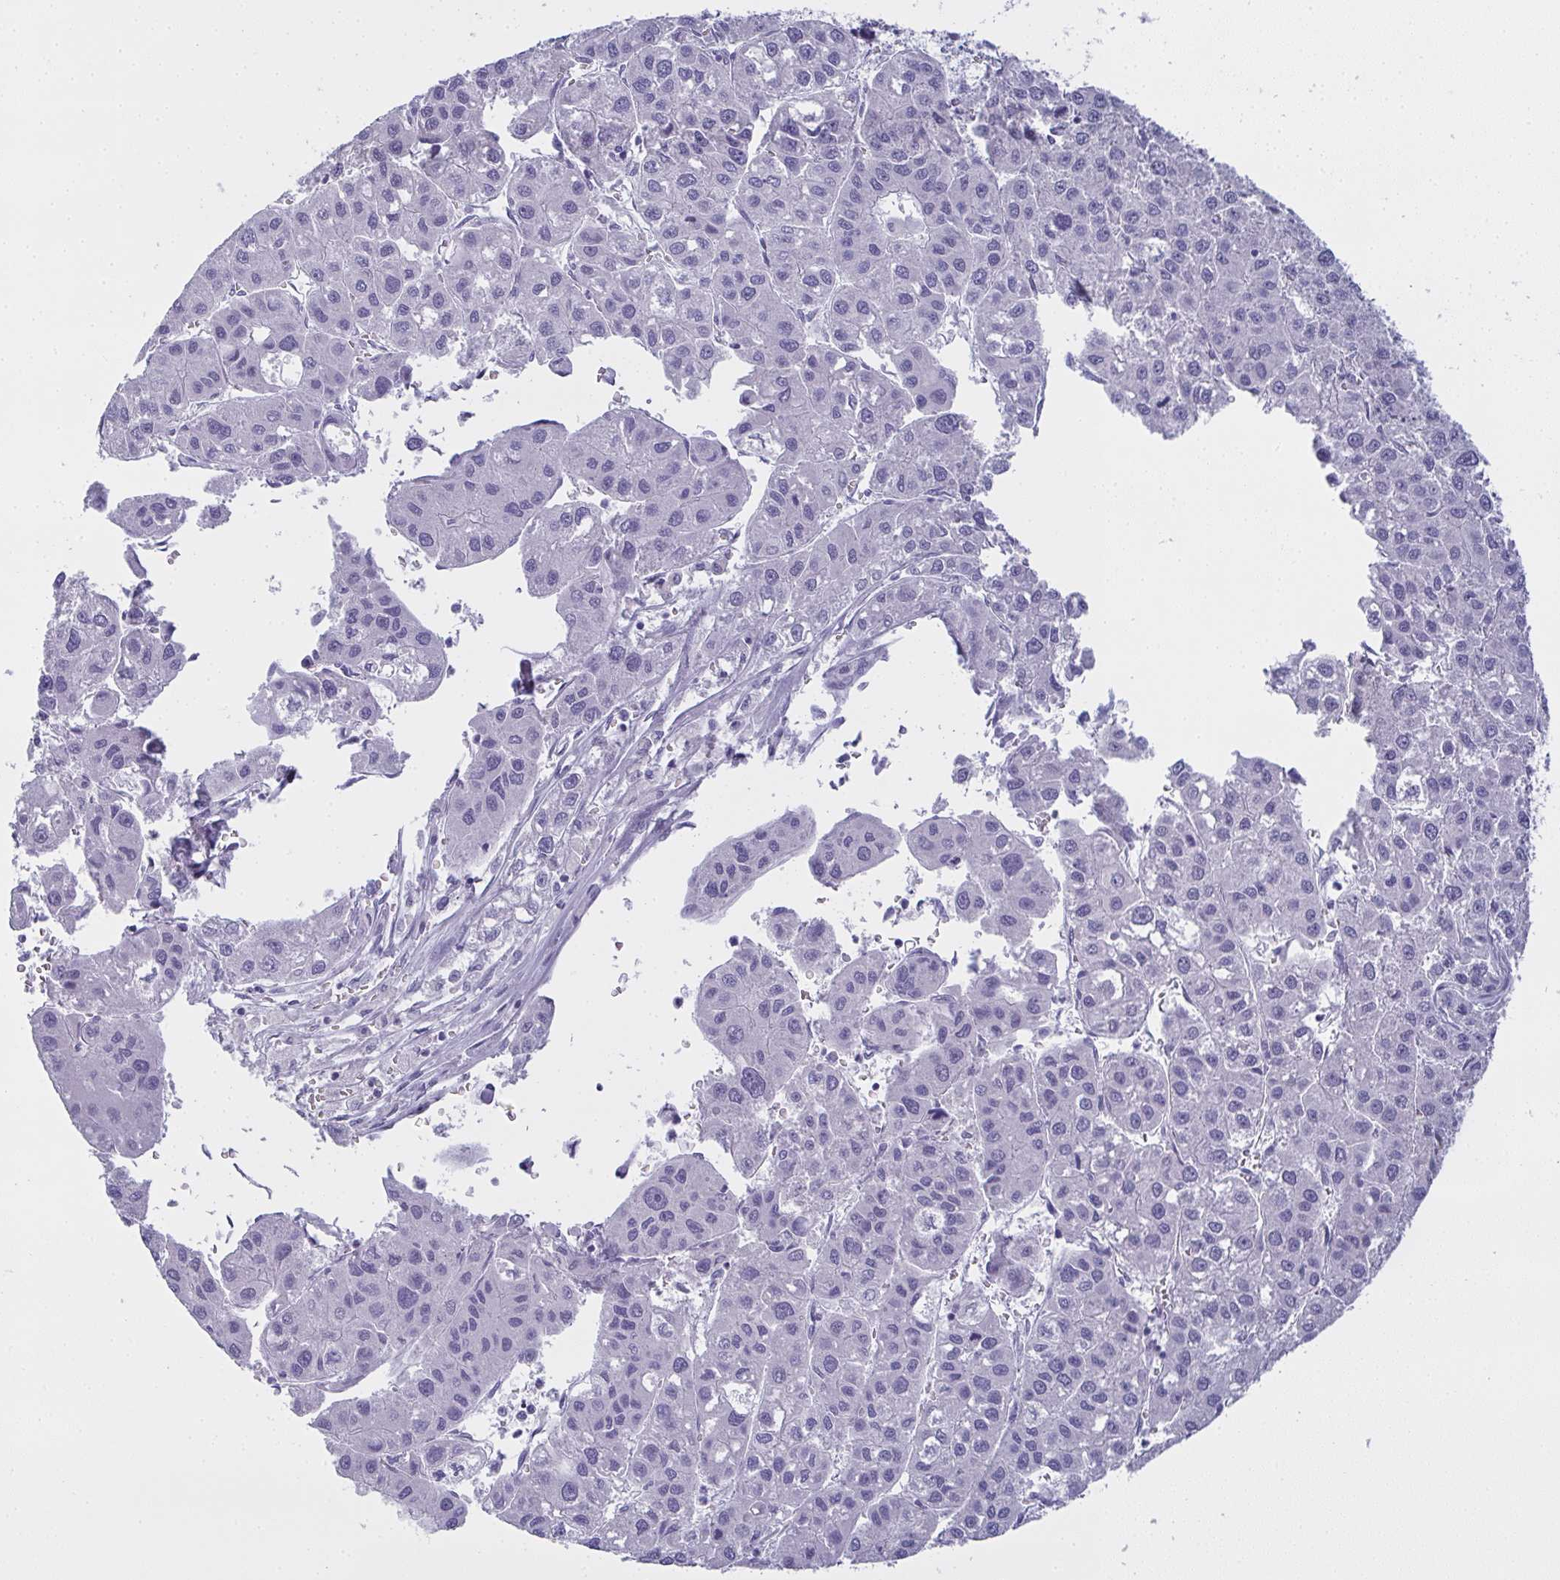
{"staining": {"intensity": "negative", "quantity": "none", "location": "none"}, "tissue": "liver cancer", "cell_type": "Tumor cells", "image_type": "cancer", "snomed": [{"axis": "morphology", "description": "Carcinoma, Hepatocellular, NOS"}, {"axis": "topography", "description": "Liver"}], "caption": "DAB (3,3'-diaminobenzidine) immunohistochemical staining of liver hepatocellular carcinoma displays no significant expression in tumor cells.", "gene": "SLC36A2", "patient": {"sex": "male", "age": 73}}